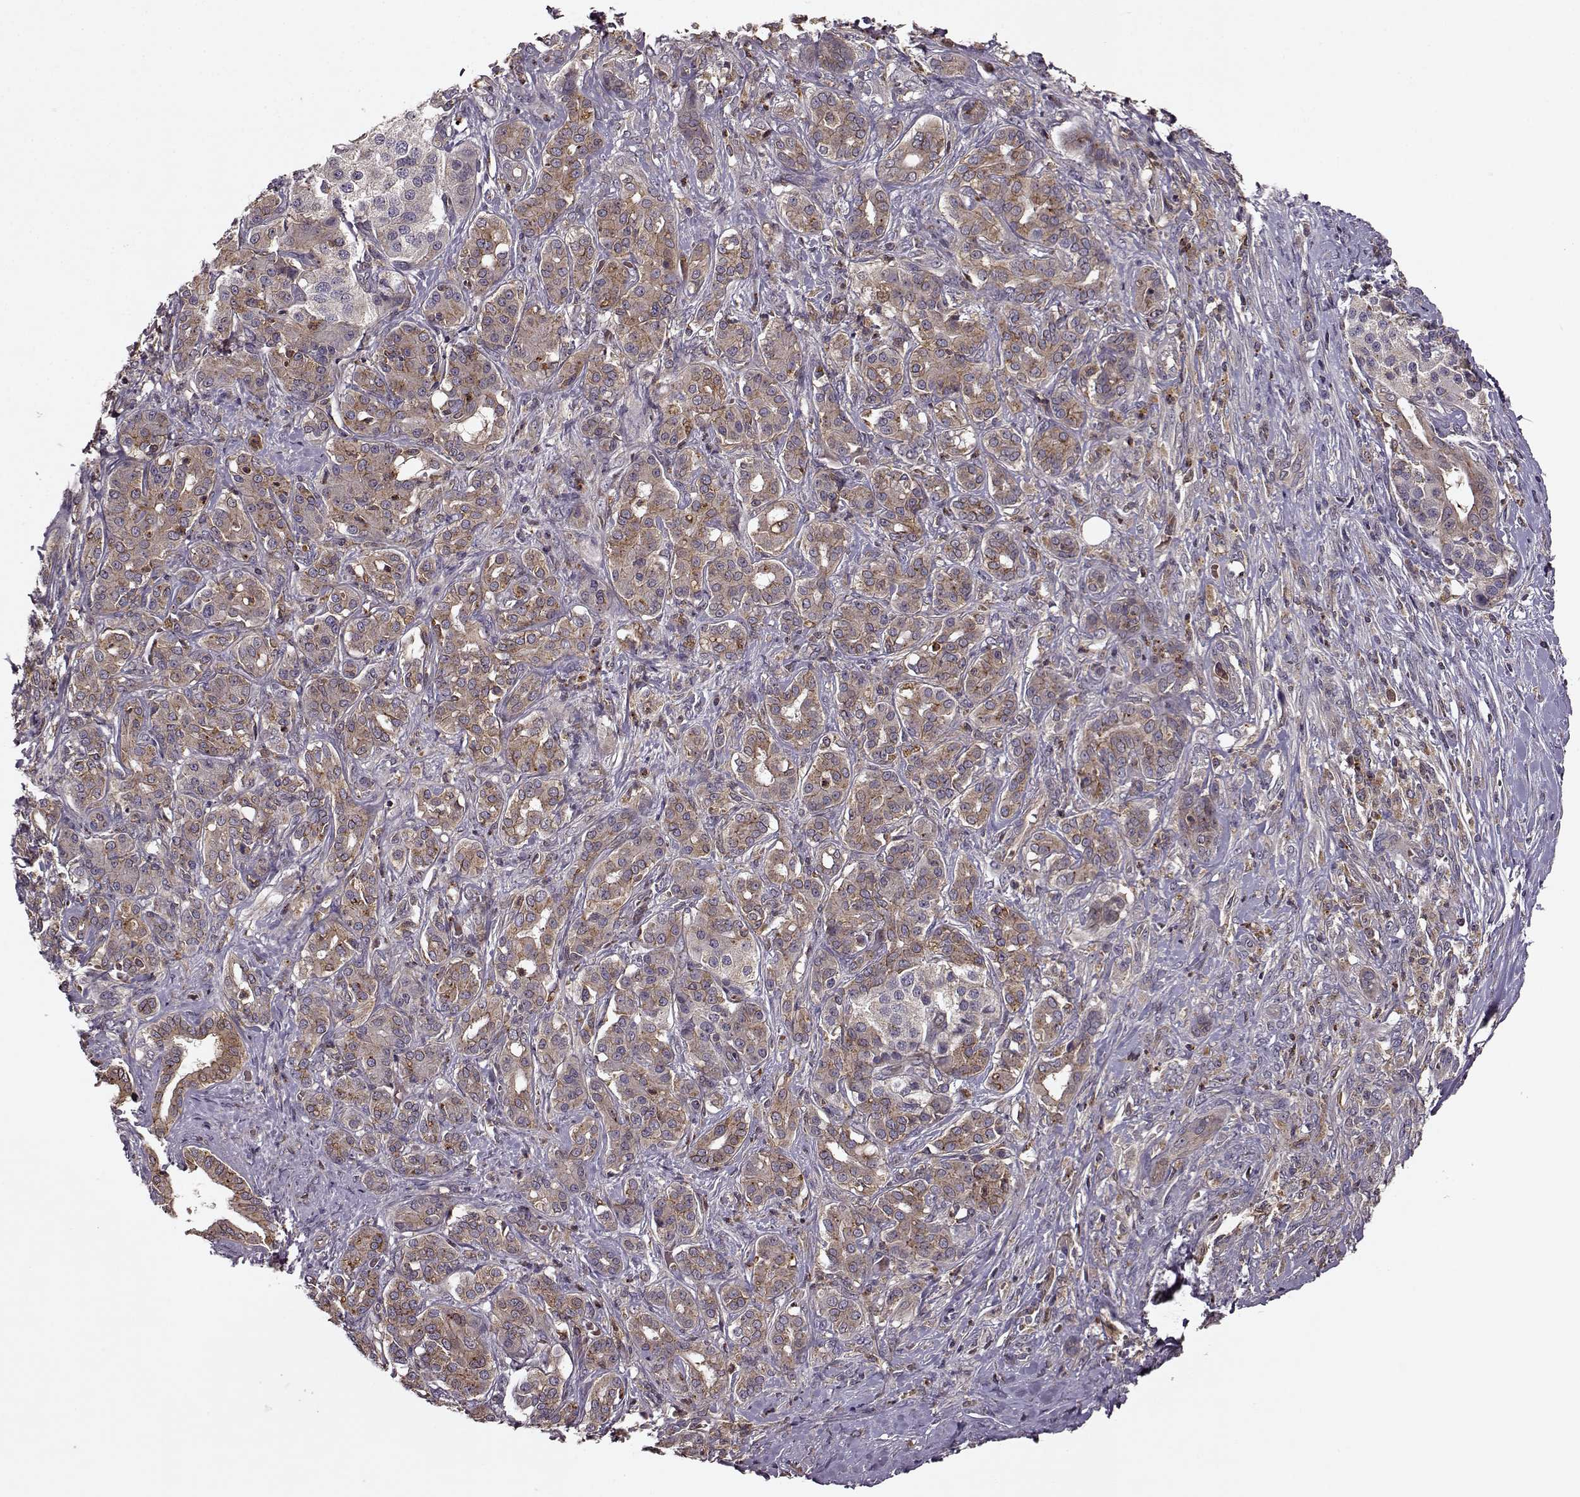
{"staining": {"intensity": "moderate", "quantity": ">75%", "location": "cytoplasmic/membranous"}, "tissue": "pancreatic cancer", "cell_type": "Tumor cells", "image_type": "cancer", "snomed": [{"axis": "morphology", "description": "Normal tissue, NOS"}, {"axis": "morphology", "description": "Inflammation, NOS"}, {"axis": "morphology", "description": "Adenocarcinoma, NOS"}, {"axis": "topography", "description": "Pancreas"}], "caption": "The immunohistochemical stain labels moderate cytoplasmic/membranous expression in tumor cells of pancreatic adenocarcinoma tissue.", "gene": "IFRD2", "patient": {"sex": "male", "age": 57}}